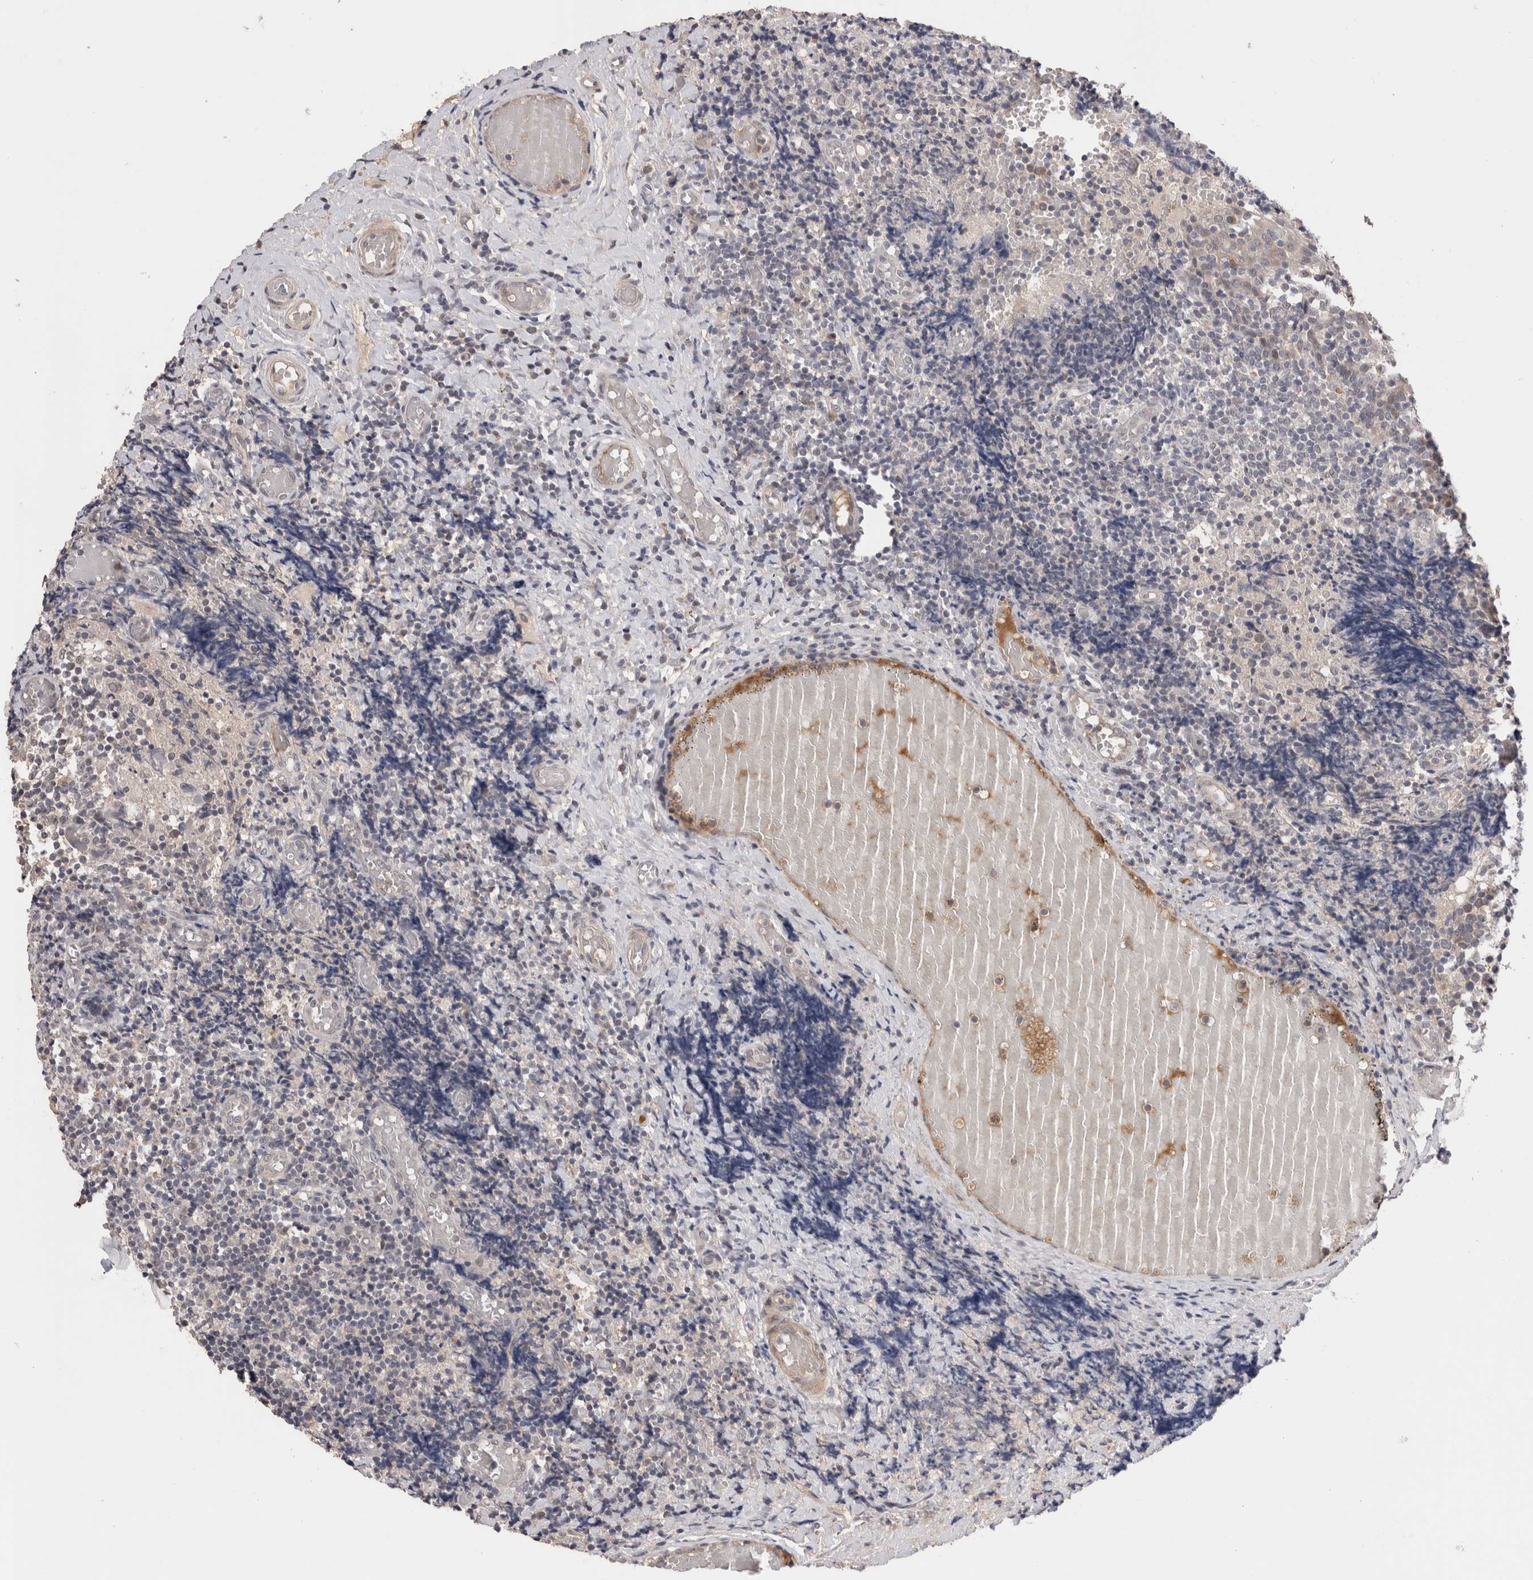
{"staining": {"intensity": "negative", "quantity": "none", "location": "none"}, "tissue": "tonsil", "cell_type": "Germinal center cells", "image_type": "normal", "snomed": [{"axis": "morphology", "description": "Normal tissue, NOS"}, {"axis": "topography", "description": "Tonsil"}], "caption": "Tonsil was stained to show a protein in brown. There is no significant expression in germinal center cells. (Brightfield microscopy of DAB immunohistochemistry (IHC) at high magnification).", "gene": "CRYBG1", "patient": {"sex": "female", "age": 19}}